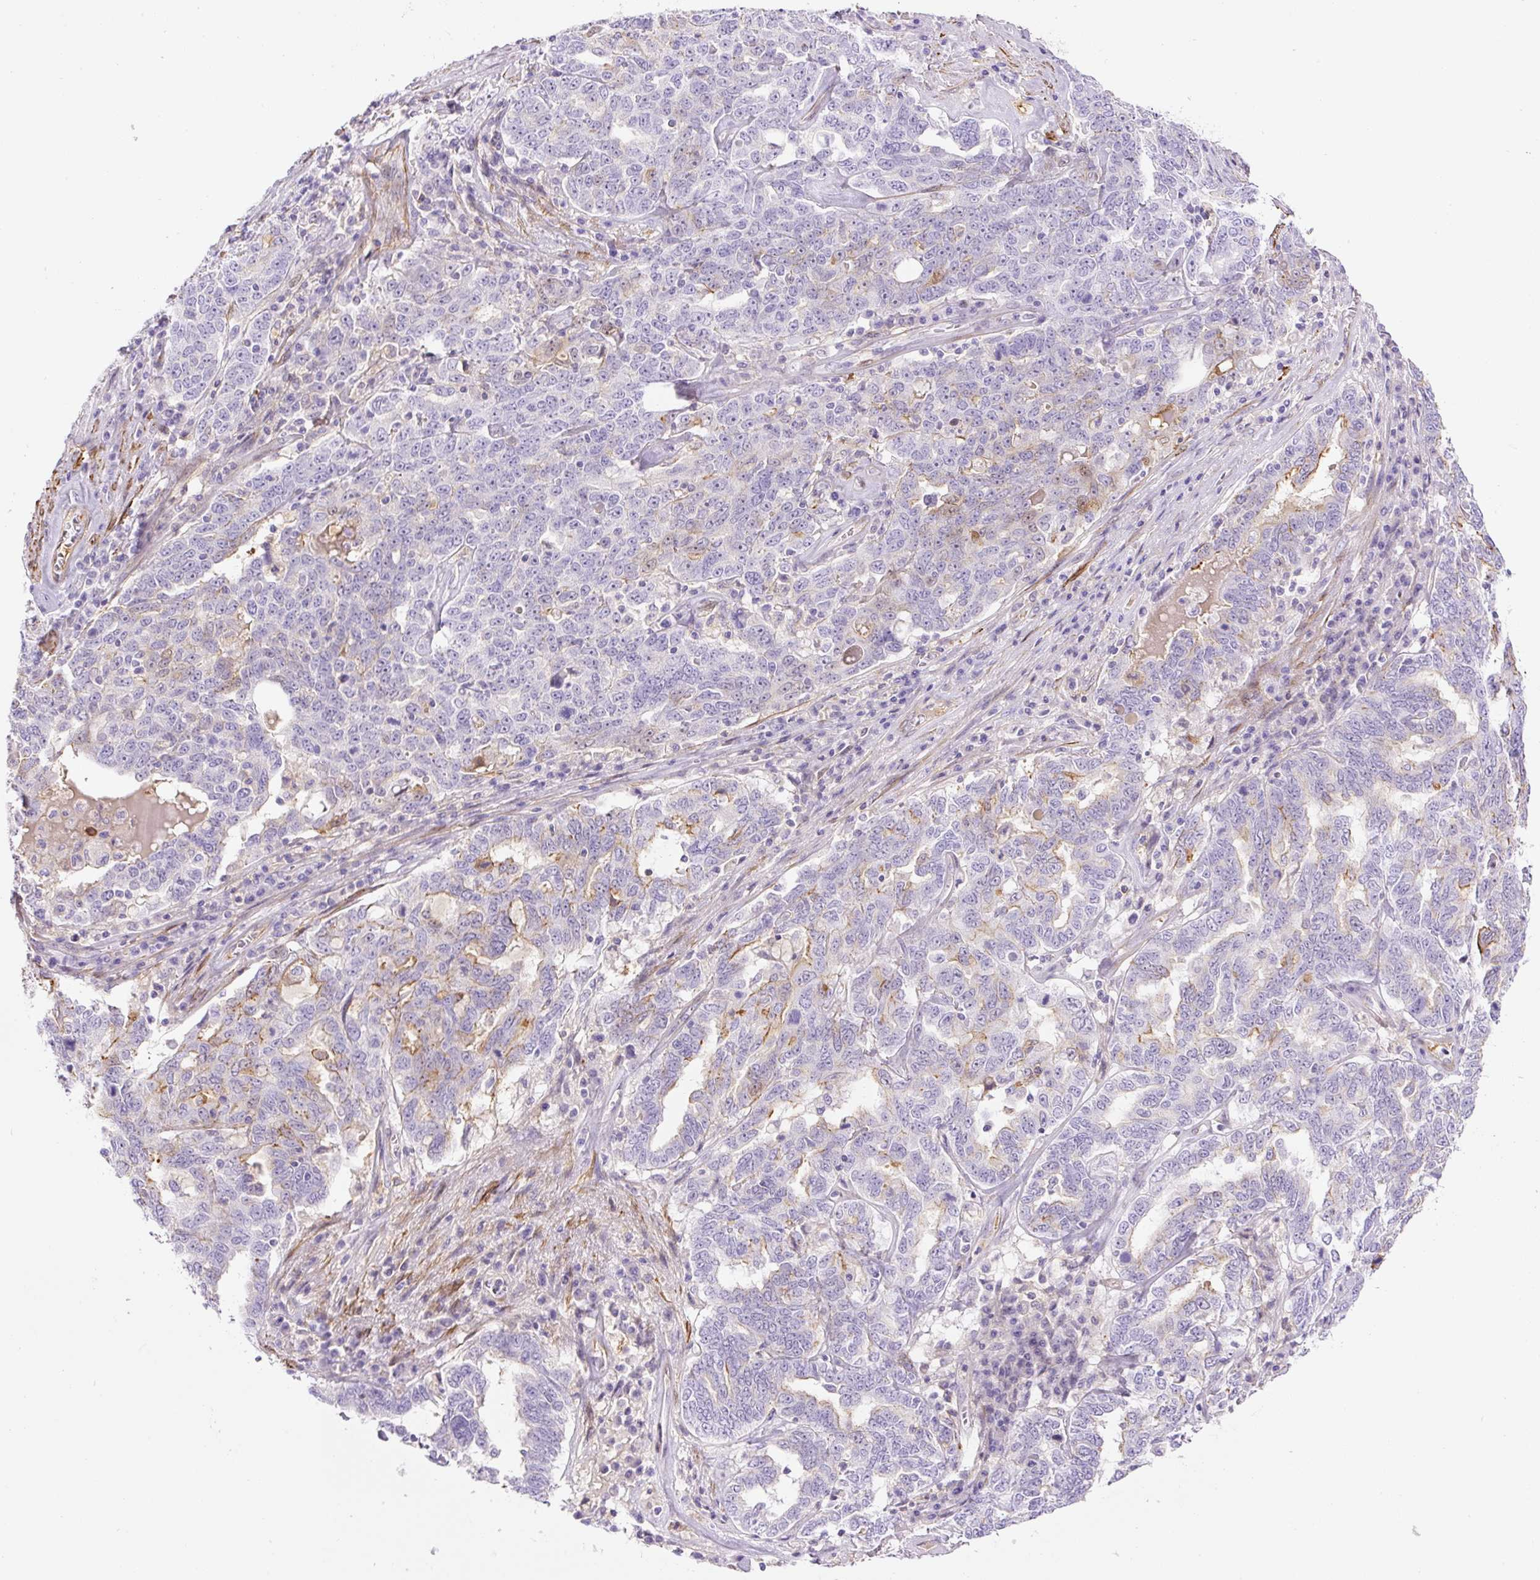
{"staining": {"intensity": "moderate", "quantity": "<25%", "location": "cytoplasmic/membranous"}, "tissue": "ovarian cancer", "cell_type": "Tumor cells", "image_type": "cancer", "snomed": [{"axis": "morphology", "description": "Carcinoma, endometroid"}, {"axis": "topography", "description": "Ovary"}], "caption": "Ovarian cancer (endometroid carcinoma) was stained to show a protein in brown. There is low levels of moderate cytoplasmic/membranous positivity in about <25% of tumor cells.", "gene": "B3GALT5", "patient": {"sex": "female", "age": 62}}